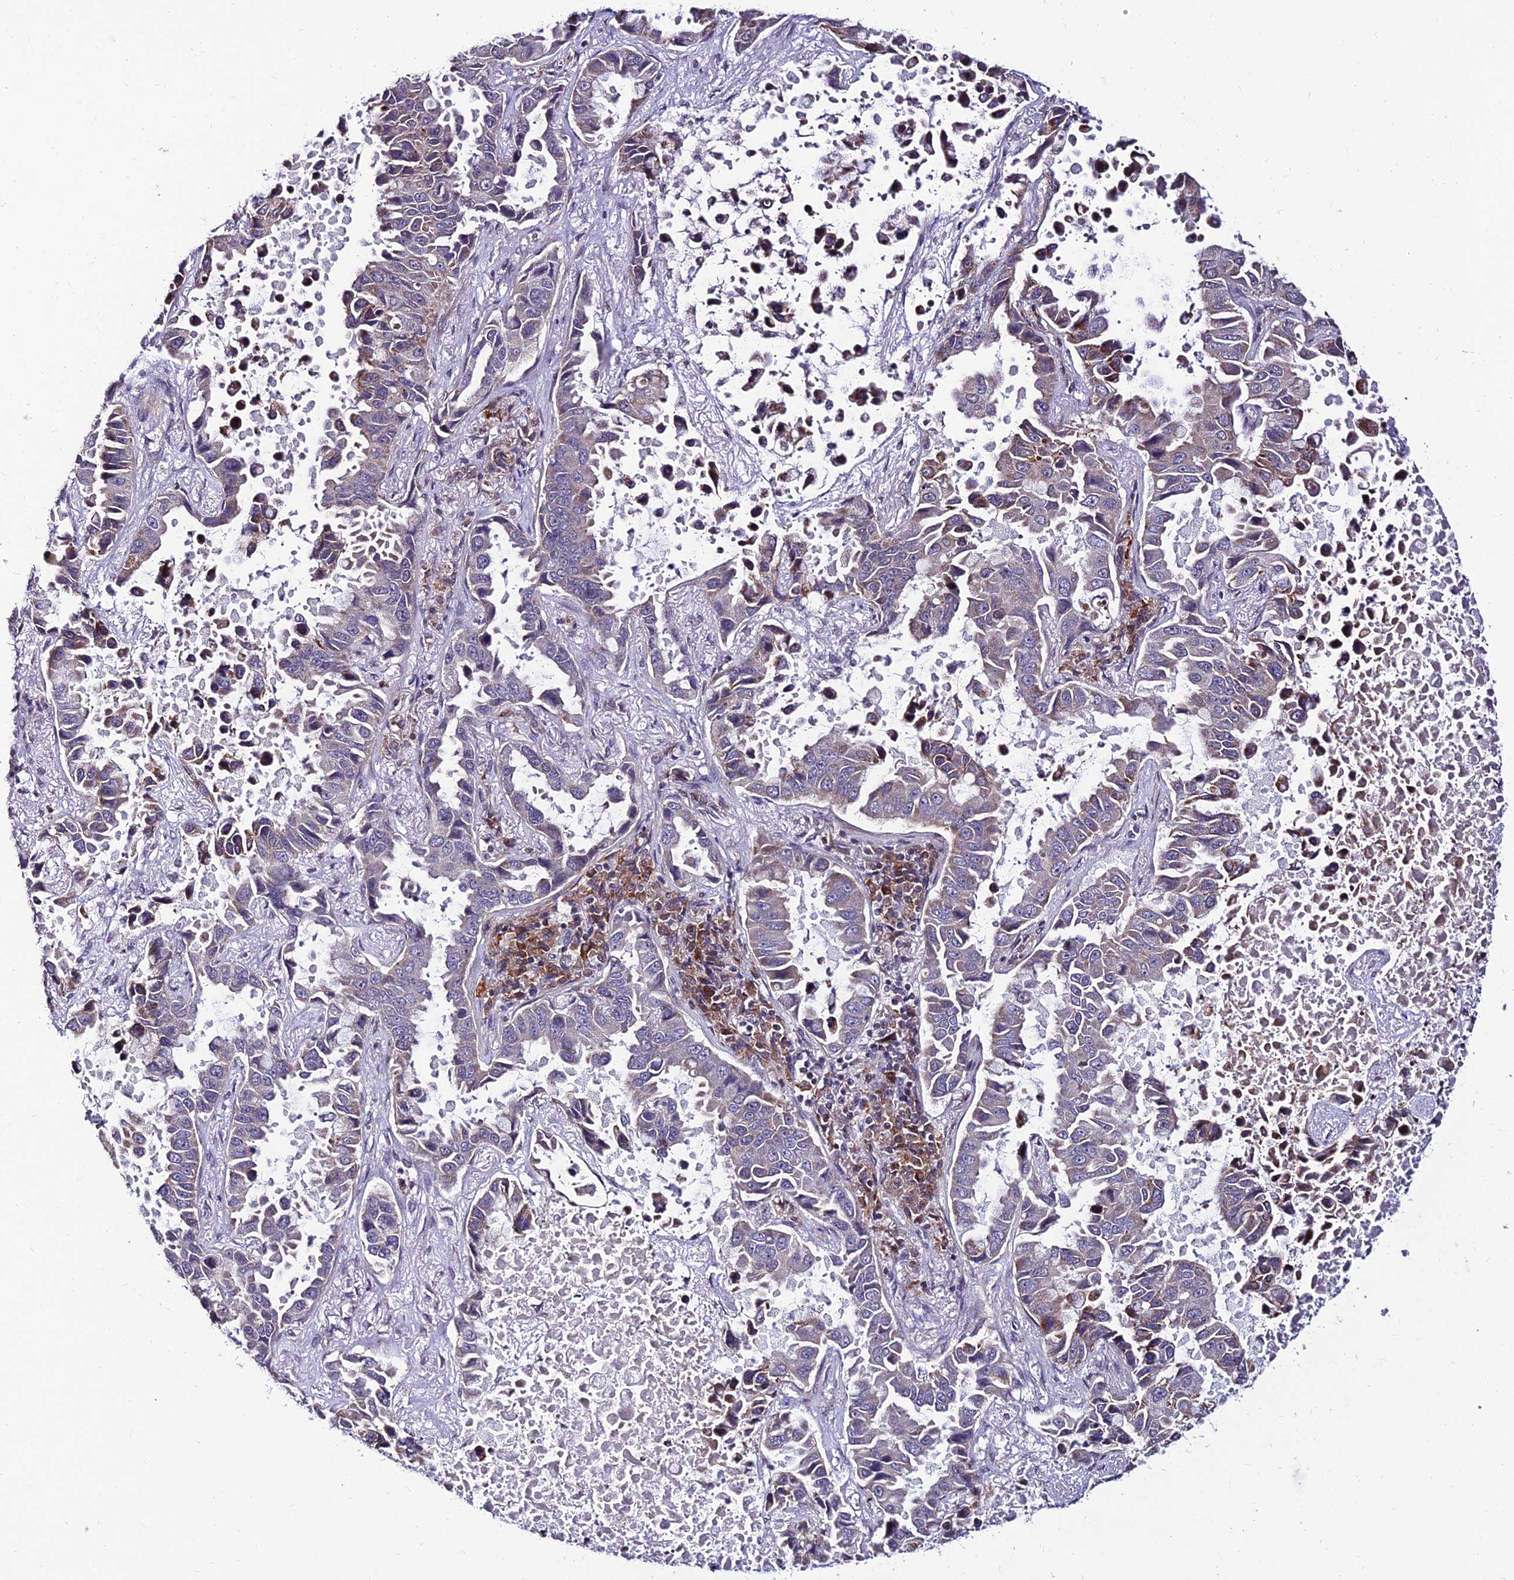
{"staining": {"intensity": "moderate", "quantity": "<25%", "location": "cytoplasmic/membranous"}, "tissue": "lung cancer", "cell_type": "Tumor cells", "image_type": "cancer", "snomed": [{"axis": "morphology", "description": "Adenocarcinoma, NOS"}, {"axis": "topography", "description": "Lung"}], "caption": "Immunohistochemistry (IHC) of human lung adenocarcinoma exhibits low levels of moderate cytoplasmic/membranous staining in about <25% of tumor cells.", "gene": "CDNF", "patient": {"sex": "male", "age": 64}}